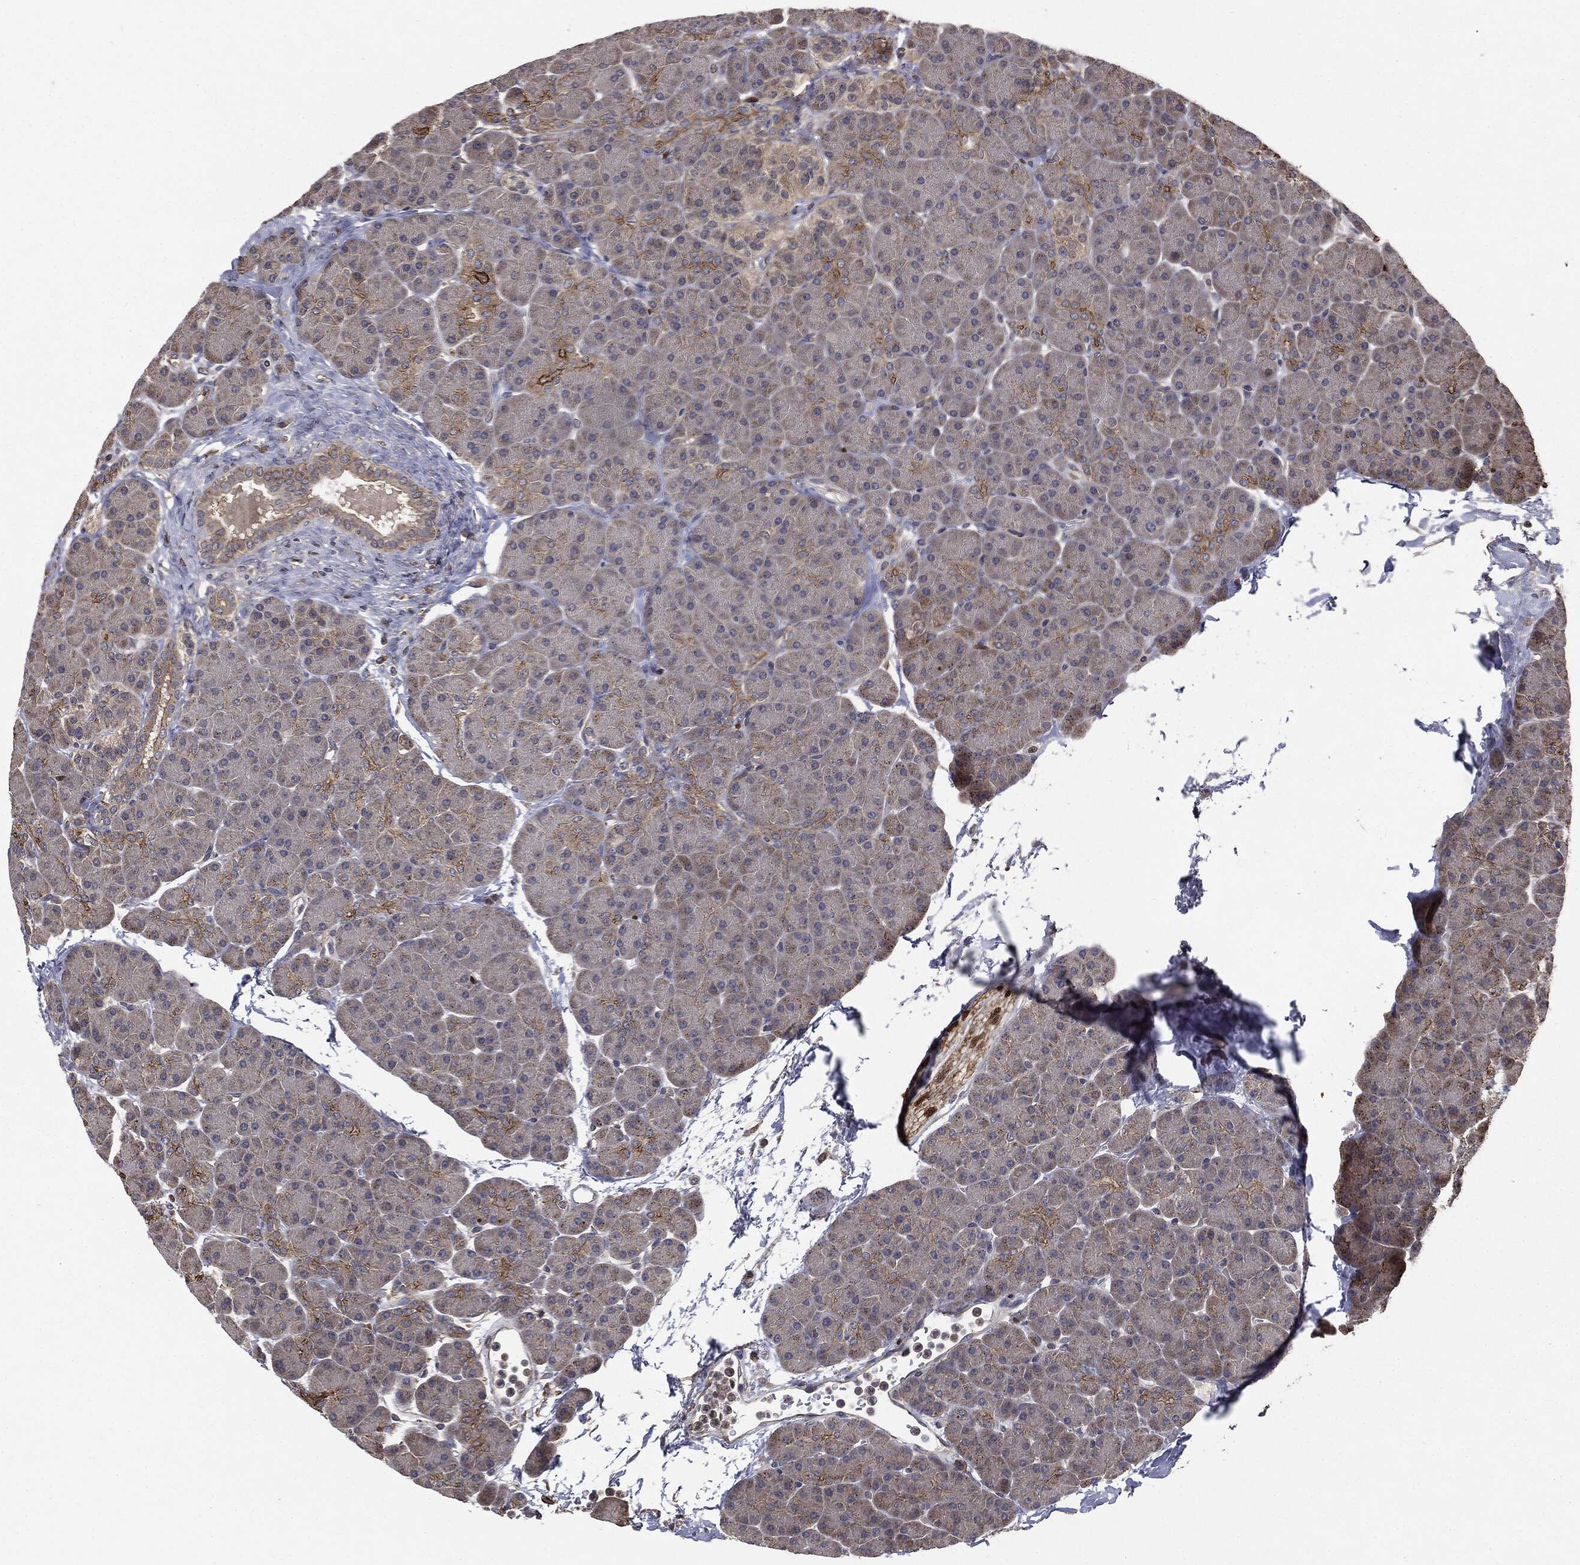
{"staining": {"intensity": "moderate", "quantity": "<25%", "location": "cytoplasmic/membranous"}, "tissue": "pancreas", "cell_type": "Exocrine glandular cells", "image_type": "normal", "snomed": [{"axis": "morphology", "description": "Normal tissue, NOS"}, {"axis": "topography", "description": "Pancreas"}], "caption": "Immunohistochemical staining of normal pancreas demonstrates moderate cytoplasmic/membranous protein positivity in approximately <25% of exocrine glandular cells.", "gene": "PLOD3", "patient": {"sex": "female", "age": 44}}